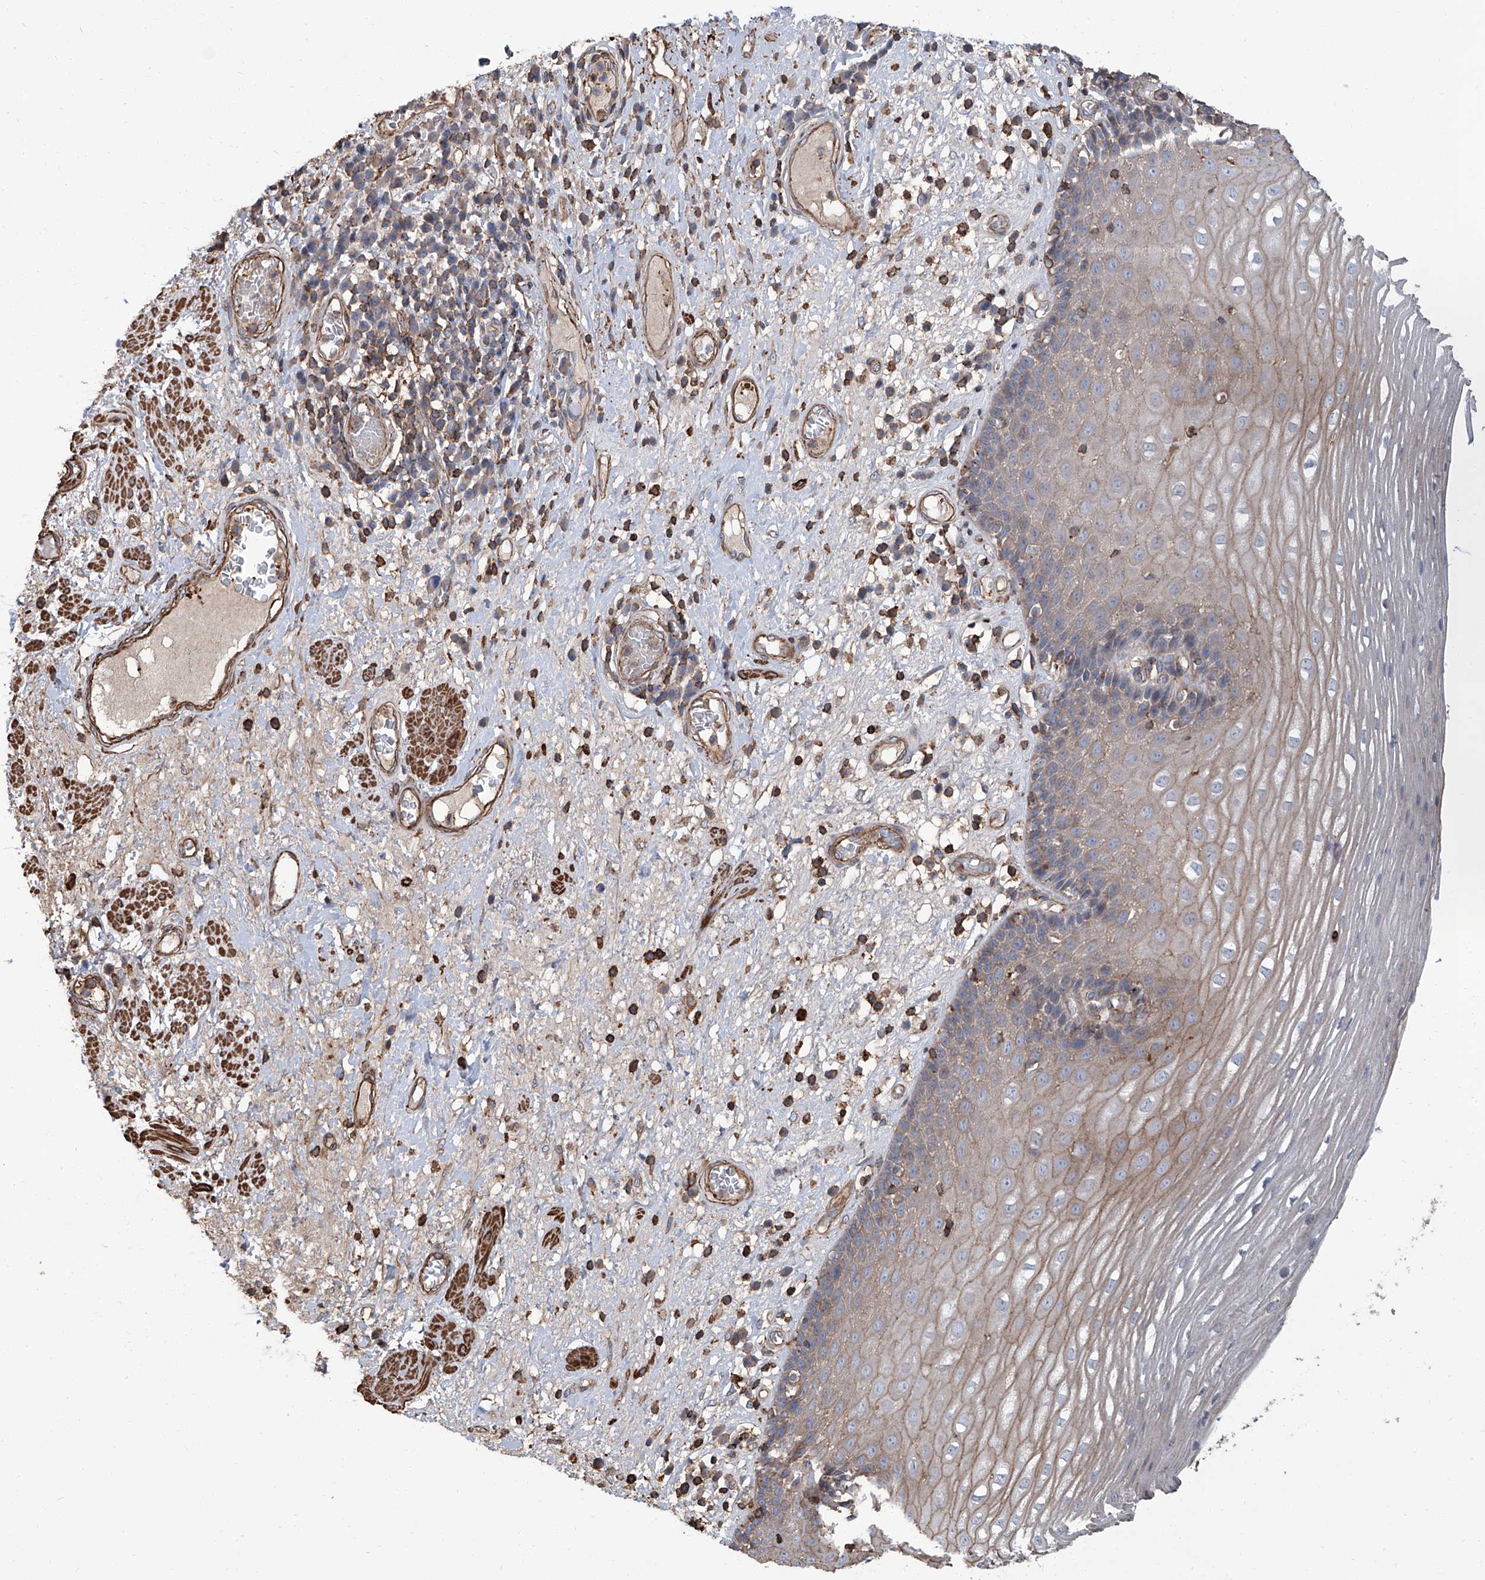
{"staining": {"intensity": "weak", "quantity": "25%-75%", "location": "cytoplasmic/membranous"}, "tissue": "esophagus", "cell_type": "Squamous epithelial cells", "image_type": "normal", "snomed": [{"axis": "morphology", "description": "Normal tissue, NOS"}, {"axis": "morphology", "description": "Adenocarcinoma, NOS"}, {"axis": "topography", "description": "Esophagus"}], "caption": "Protein staining by immunohistochemistry shows weak cytoplasmic/membranous staining in about 25%-75% of squamous epithelial cells in normal esophagus.", "gene": "PIEZO2", "patient": {"sex": "male", "age": 62}}